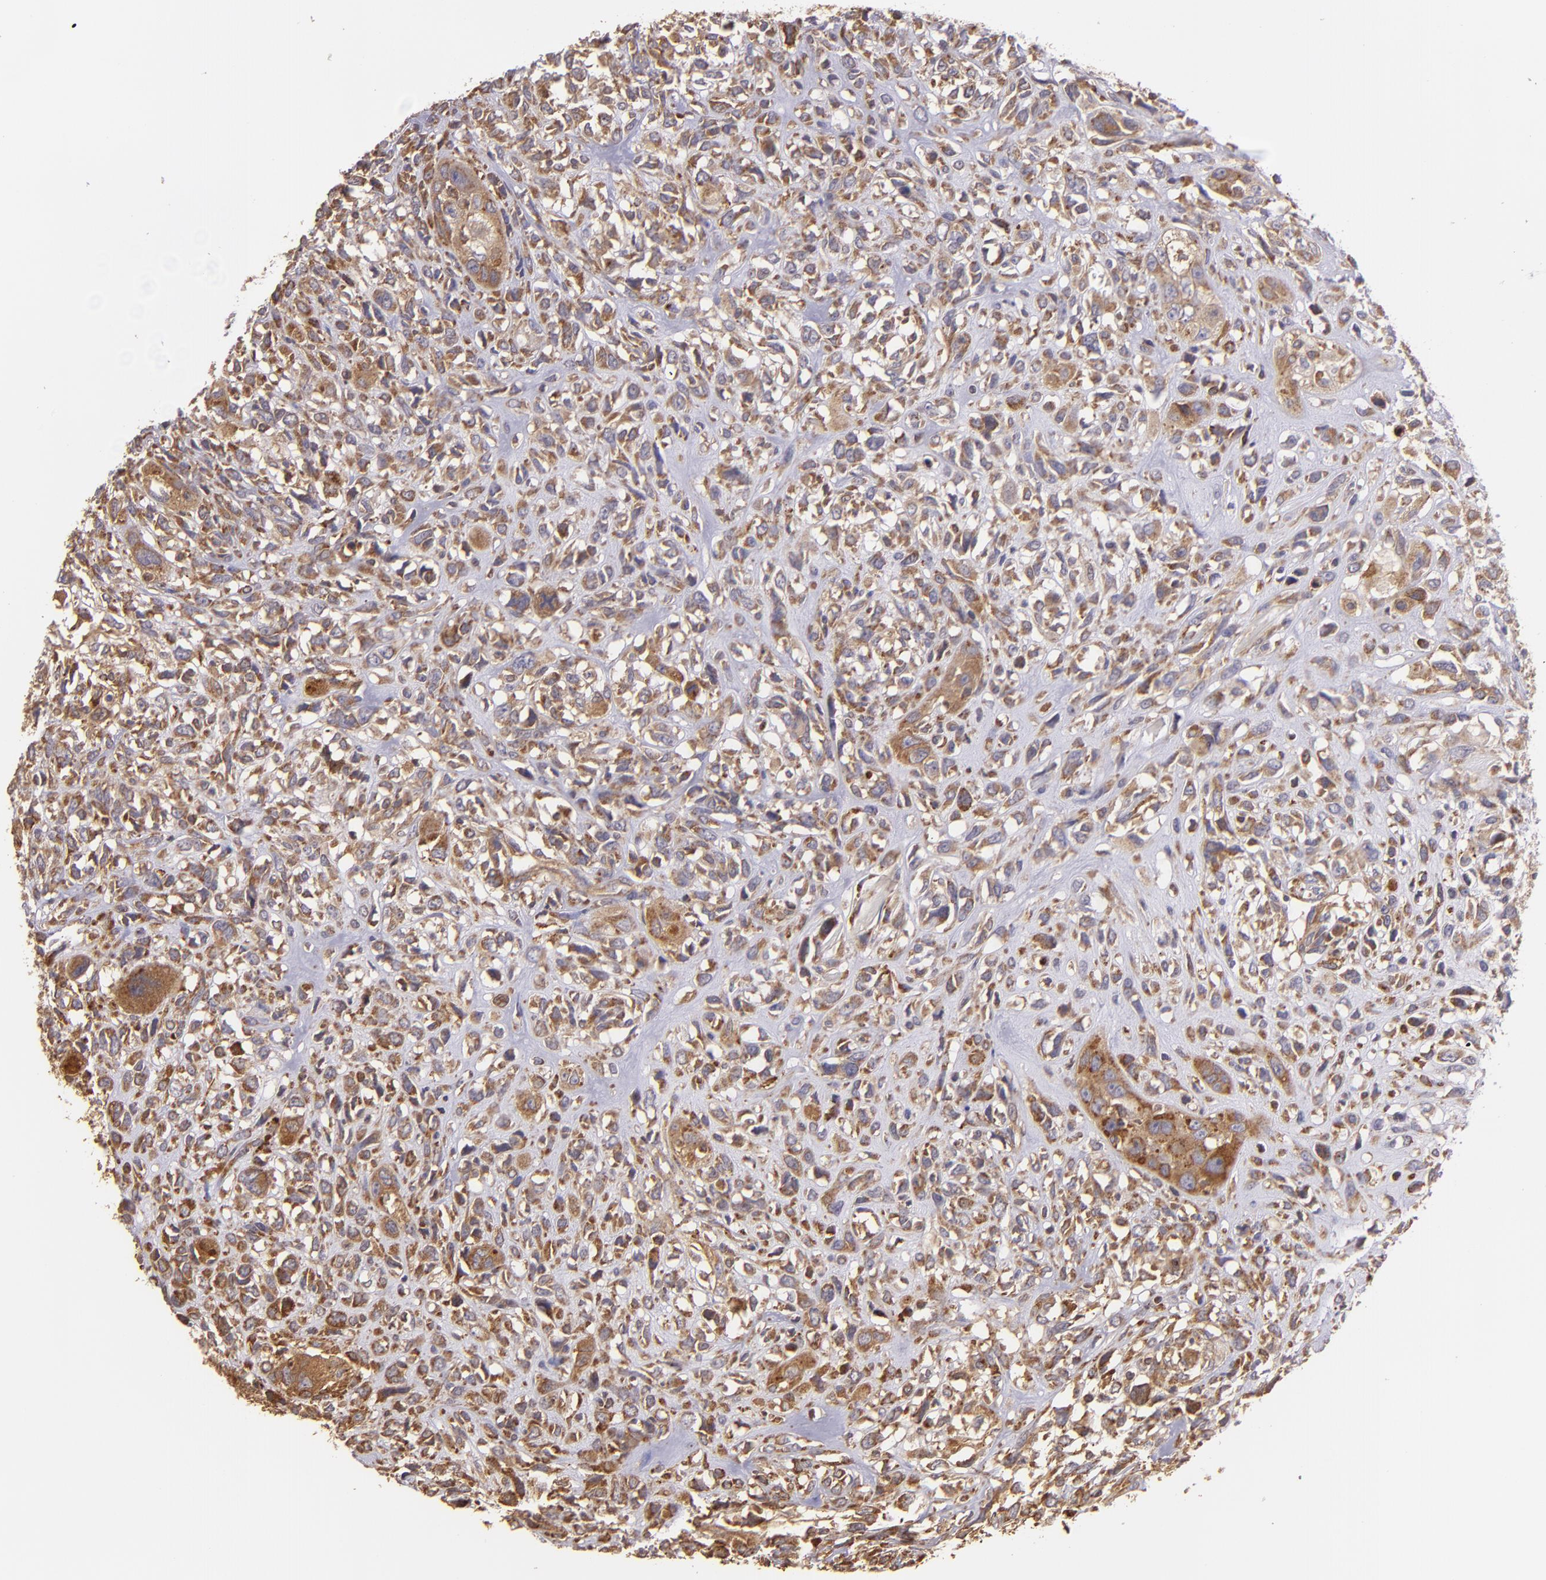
{"staining": {"intensity": "strong", "quantity": ">75%", "location": "cytoplasmic/membranous"}, "tissue": "head and neck cancer", "cell_type": "Tumor cells", "image_type": "cancer", "snomed": [{"axis": "morphology", "description": "Neoplasm, malignant, NOS"}, {"axis": "topography", "description": "Salivary gland"}, {"axis": "topography", "description": "Head-Neck"}], "caption": "Brown immunohistochemical staining in head and neck cancer (neoplasm (malignant)) shows strong cytoplasmic/membranous expression in about >75% of tumor cells.", "gene": "ECE1", "patient": {"sex": "male", "age": 43}}